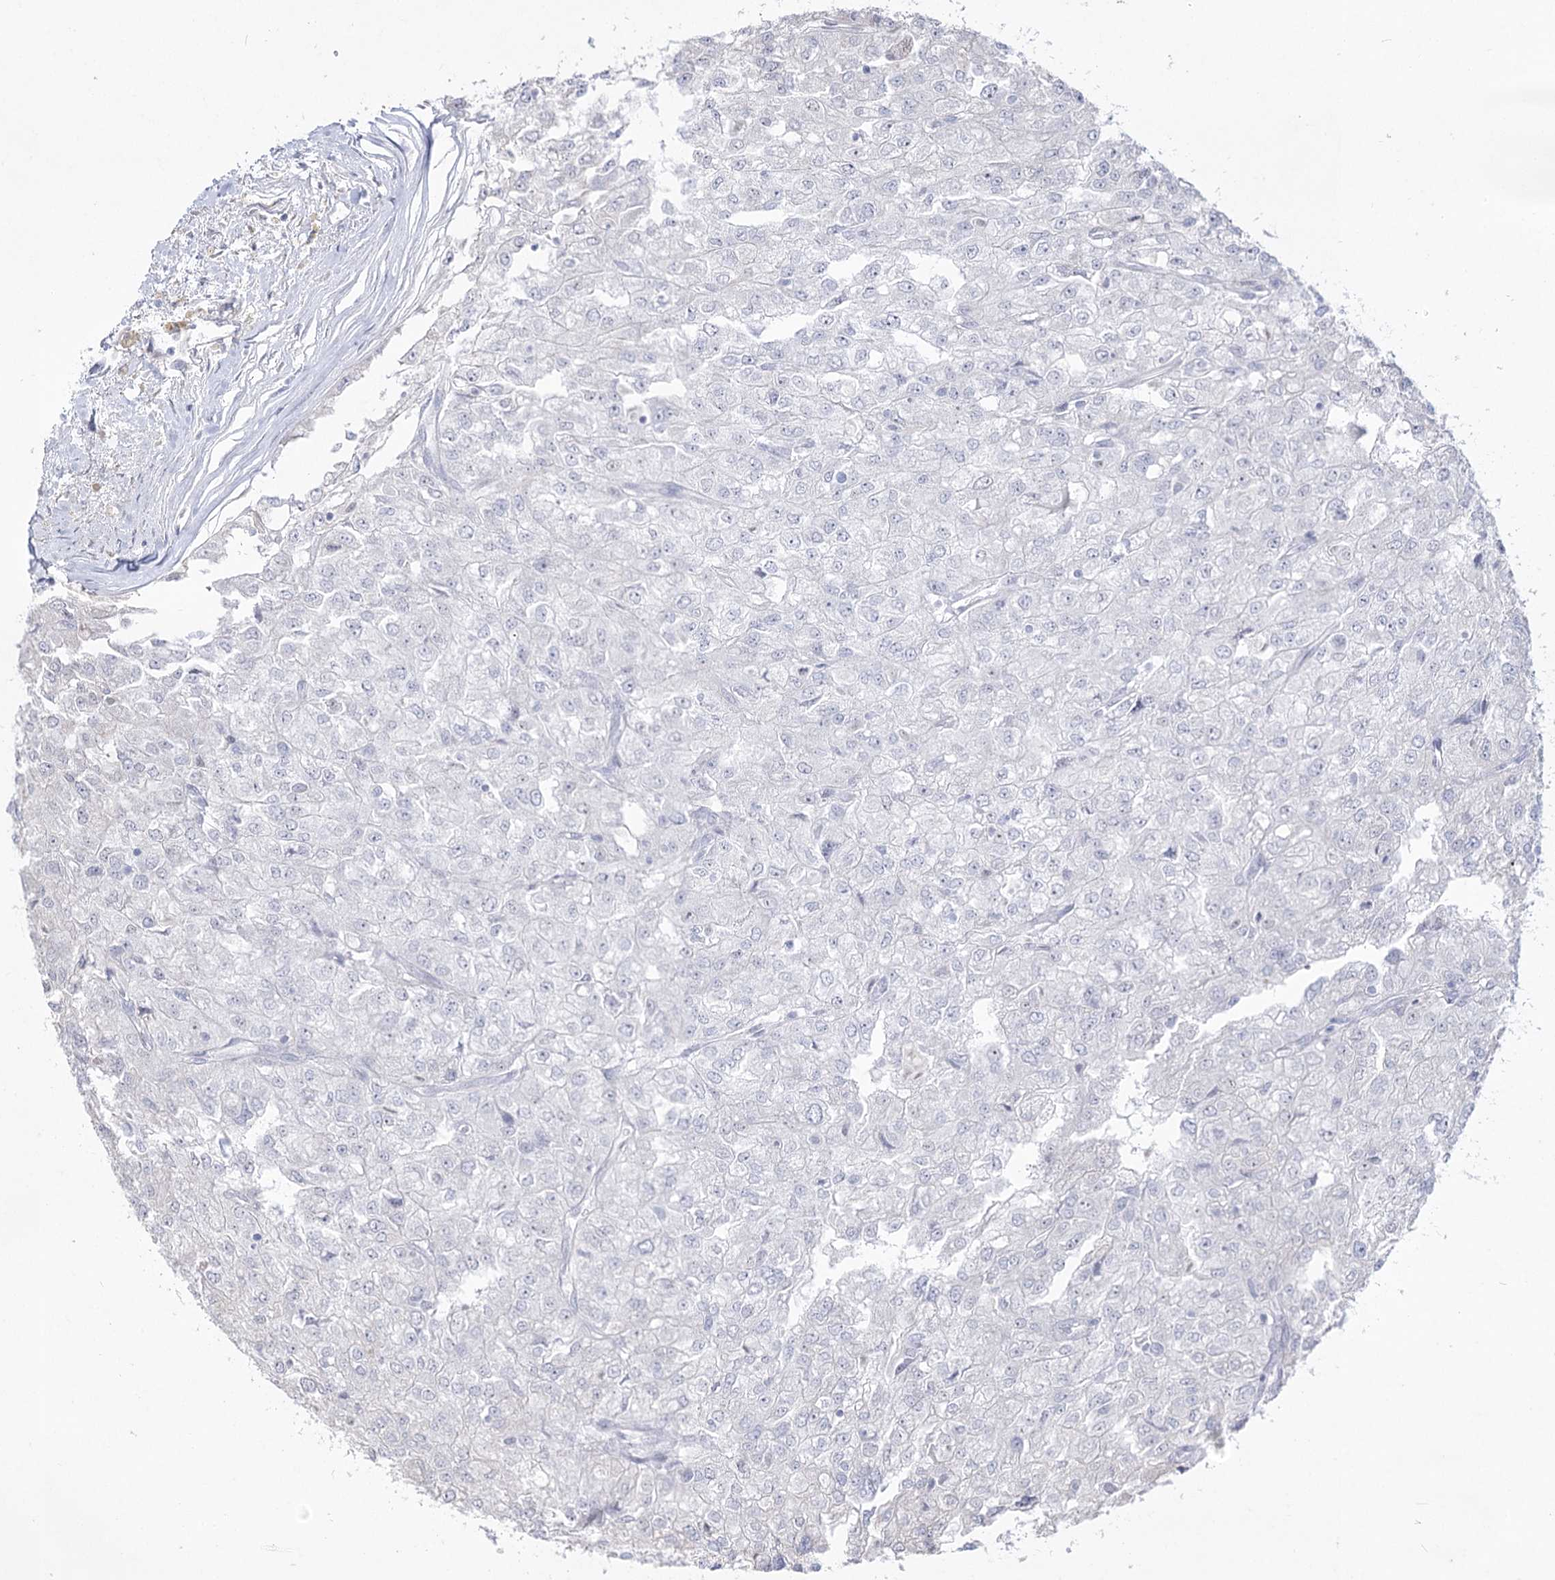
{"staining": {"intensity": "negative", "quantity": "none", "location": "none"}, "tissue": "renal cancer", "cell_type": "Tumor cells", "image_type": "cancer", "snomed": [{"axis": "morphology", "description": "Adenocarcinoma, NOS"}, {"axis": "topography", "description": "Kidney"}], "caption": "An IHC histopathology image of renal adenocarcinoma is shown. There is no staining in tumor cells of renal adenocarcinoma. (DAB (3,3'-diaminobenzidine) immunohistochemistry (IHC) visualized using brightfield microscopy, high magnification).", "gene": "DDX50", "patient": {"sex": "female", "age": 54}}